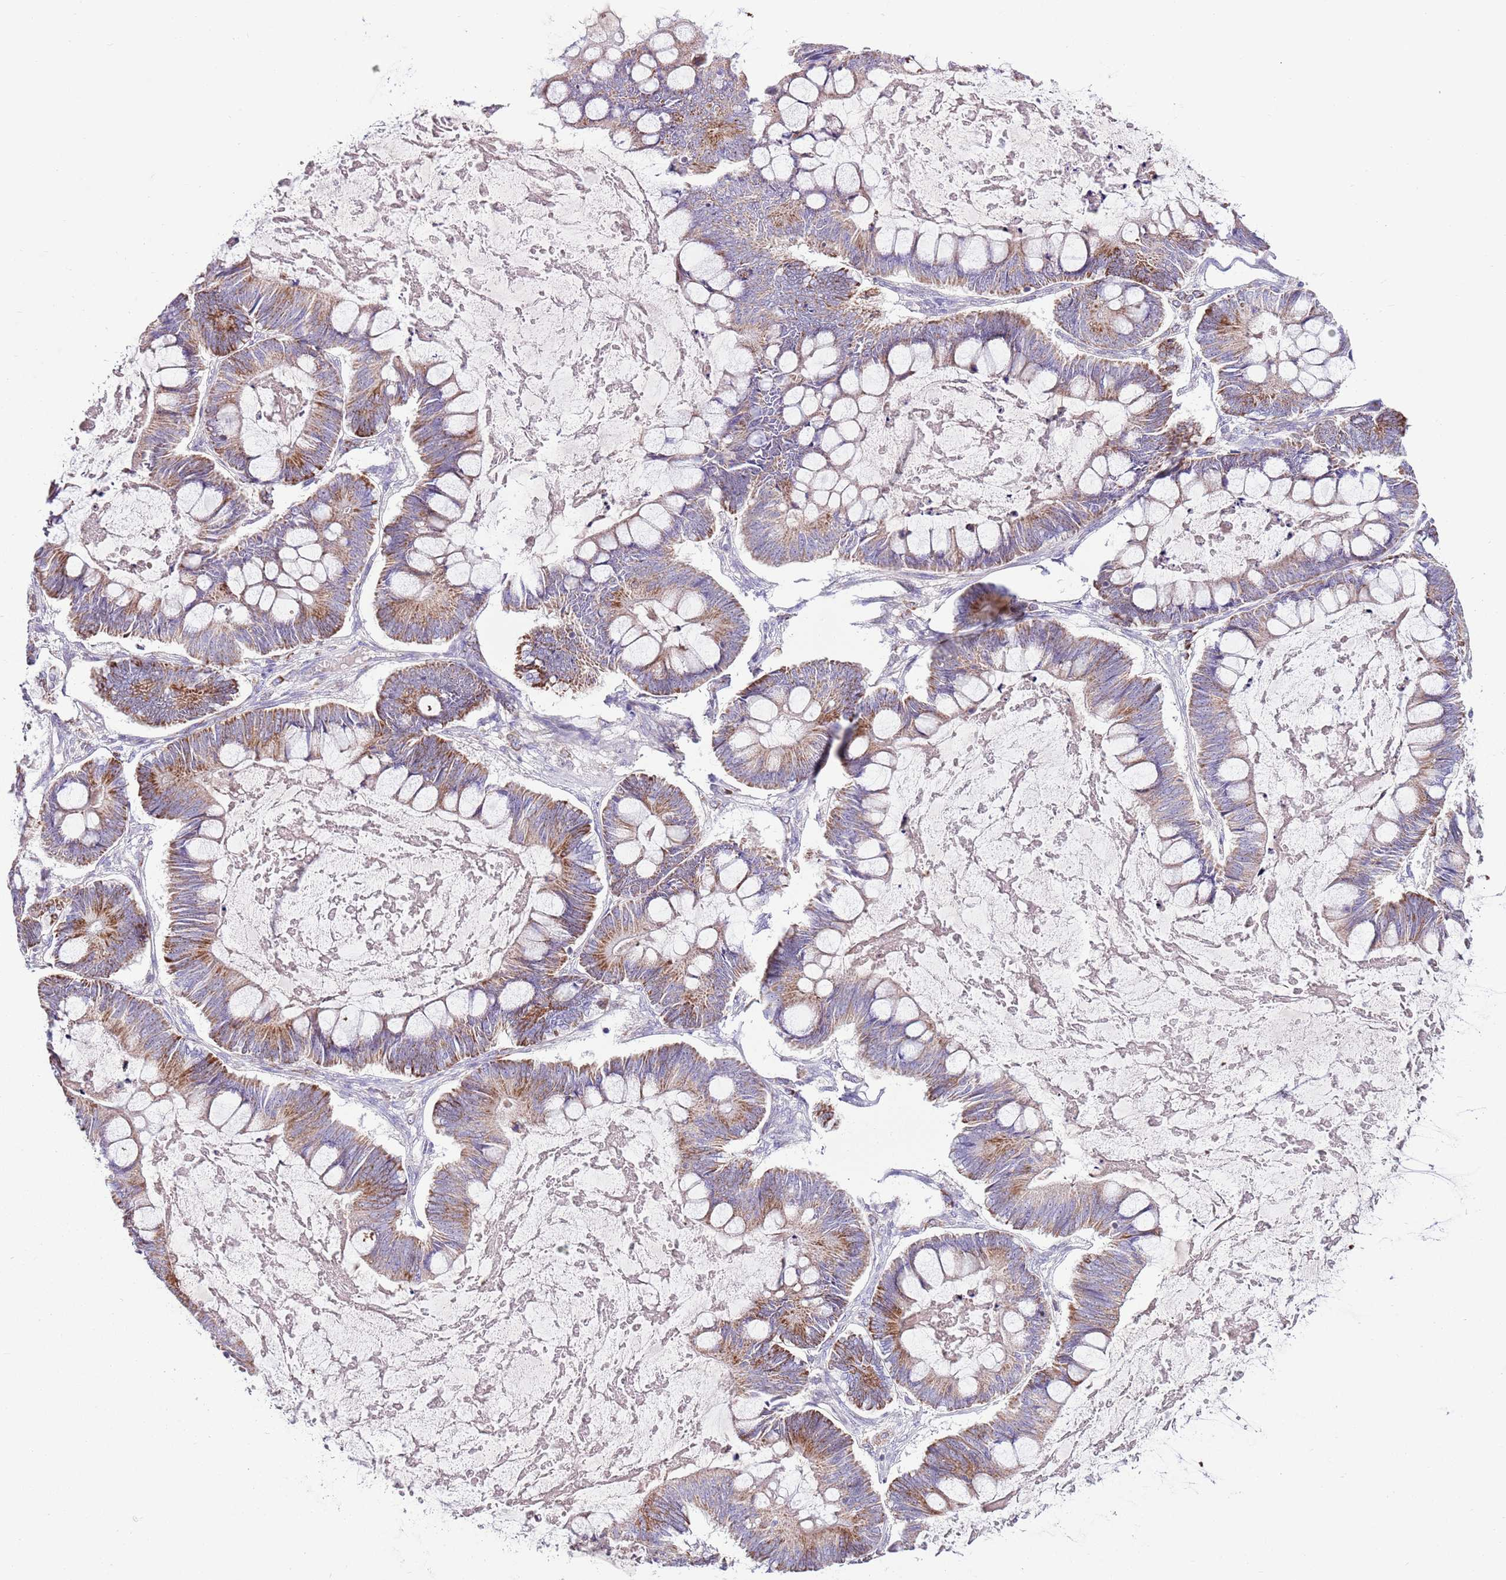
{"staining": {"intensity": "moderate", "quantity": "25%-75%", "location": "cytoplasmic/membranous"}, "tissue": "ovarian cancer", "cell_type": "Tumor cells", "image_type": "cancer", "snomed": [{"axis": "morphology", "description": "Cystadenocarcinoma, mucinous, NOS"}, {"axis": "topography", "description": "Ovary"}], "caption": "Mucinous cystadenocarcinoma (ovarian) tissue exhibits moderate cytoplasmic/membranous staining in about 25%-75% of tumor cells, visualized by immunohistochemistry.", "gene": "SMG1", "patient": {"sex": "female", "age": 61}}